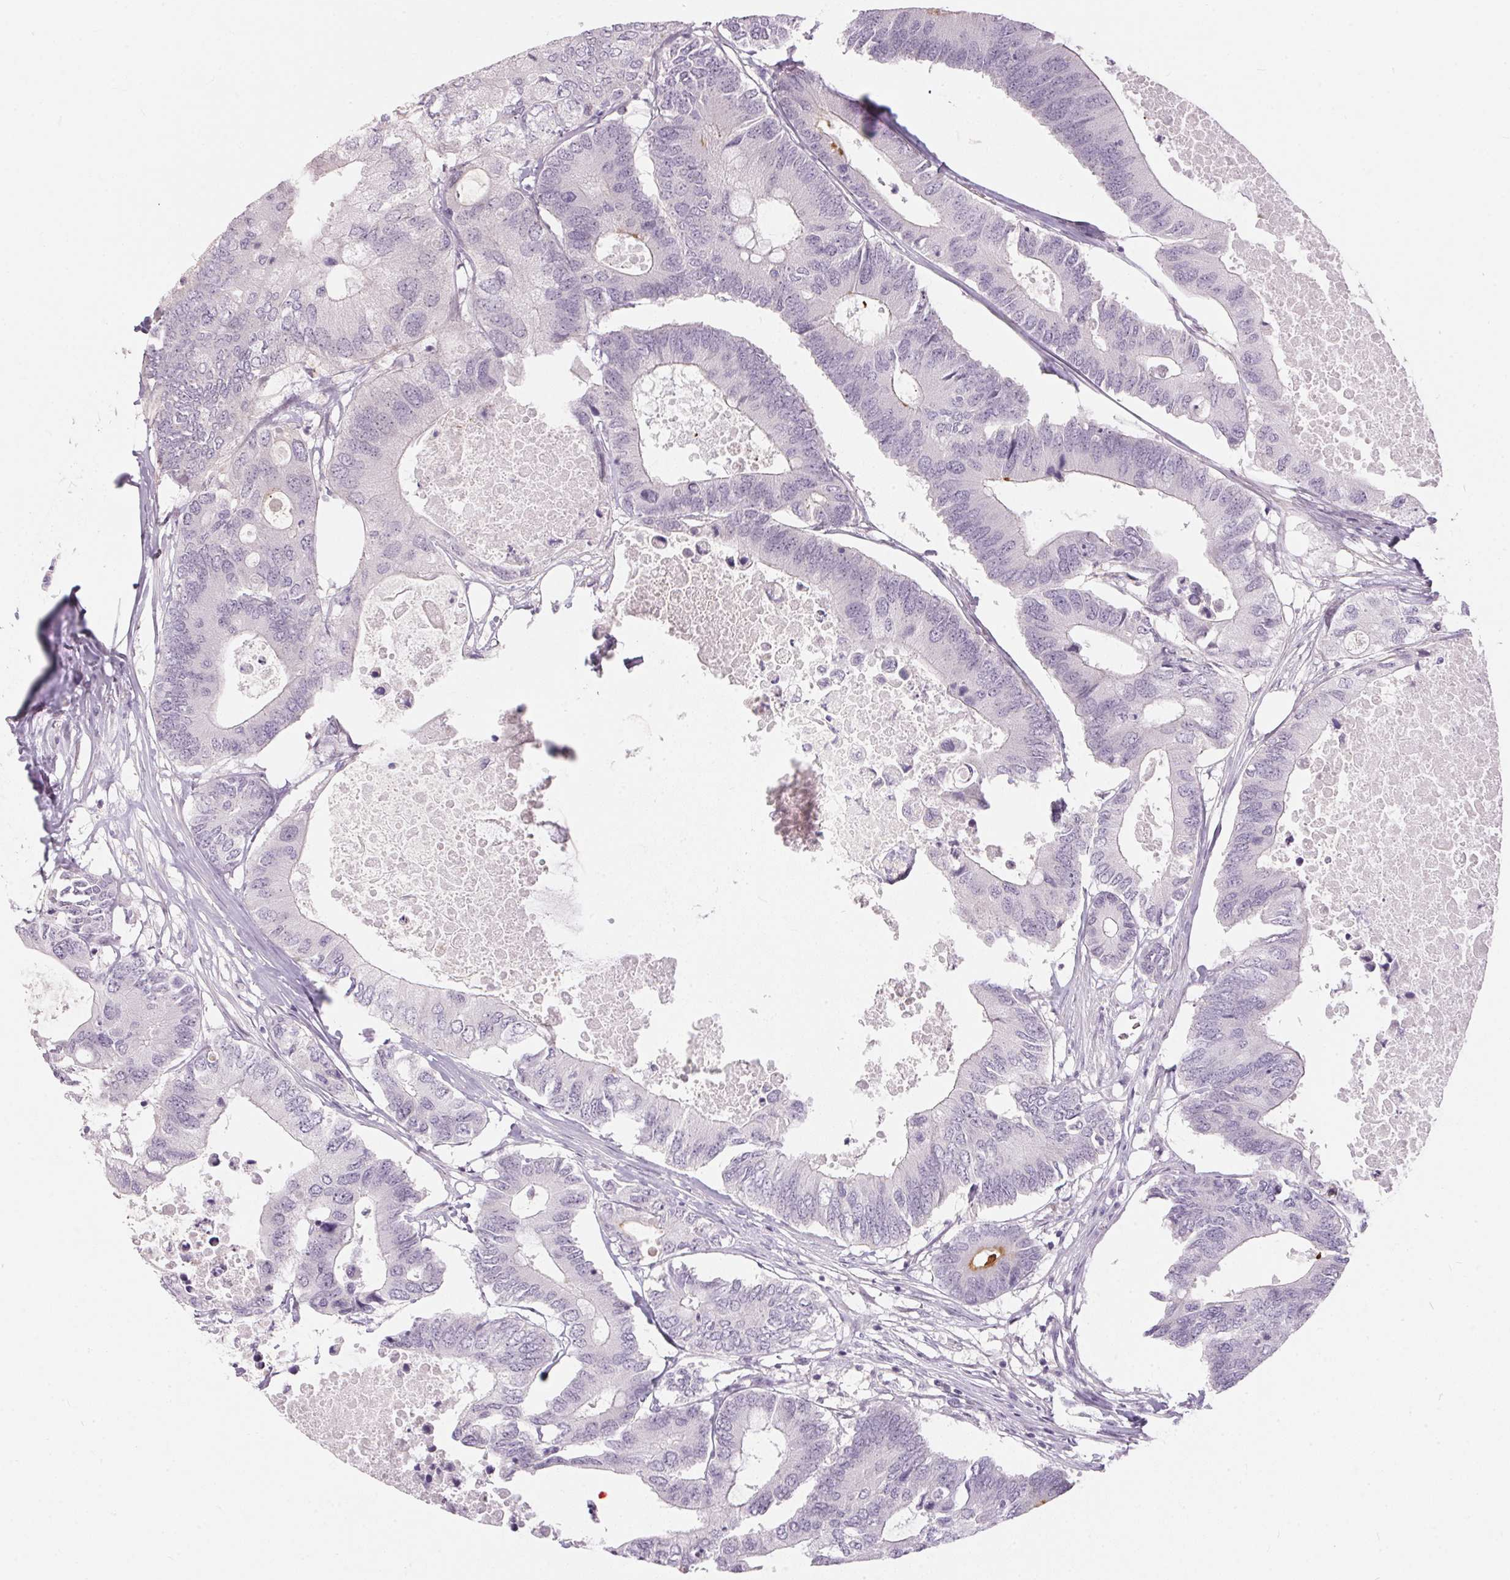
{"staining": {"intensity": "negative", "quantity": "none", "location": "none"}, "tissue": "colorectal cancer", "cell_type": "Tumor cells", "image_type": "cancer", "snomed": [{"axis": "morphology", "description": "Adenocarcinoma, NOS"}, {"axis": "topography", "description": "Colon"}], "caption": "Histopathology image shows no protein positivity in tumor cells of colorectal adenocarcinoma tissue.", "gene": "GDAP1L1", "patient": {"sex": "male", "age": 71}}